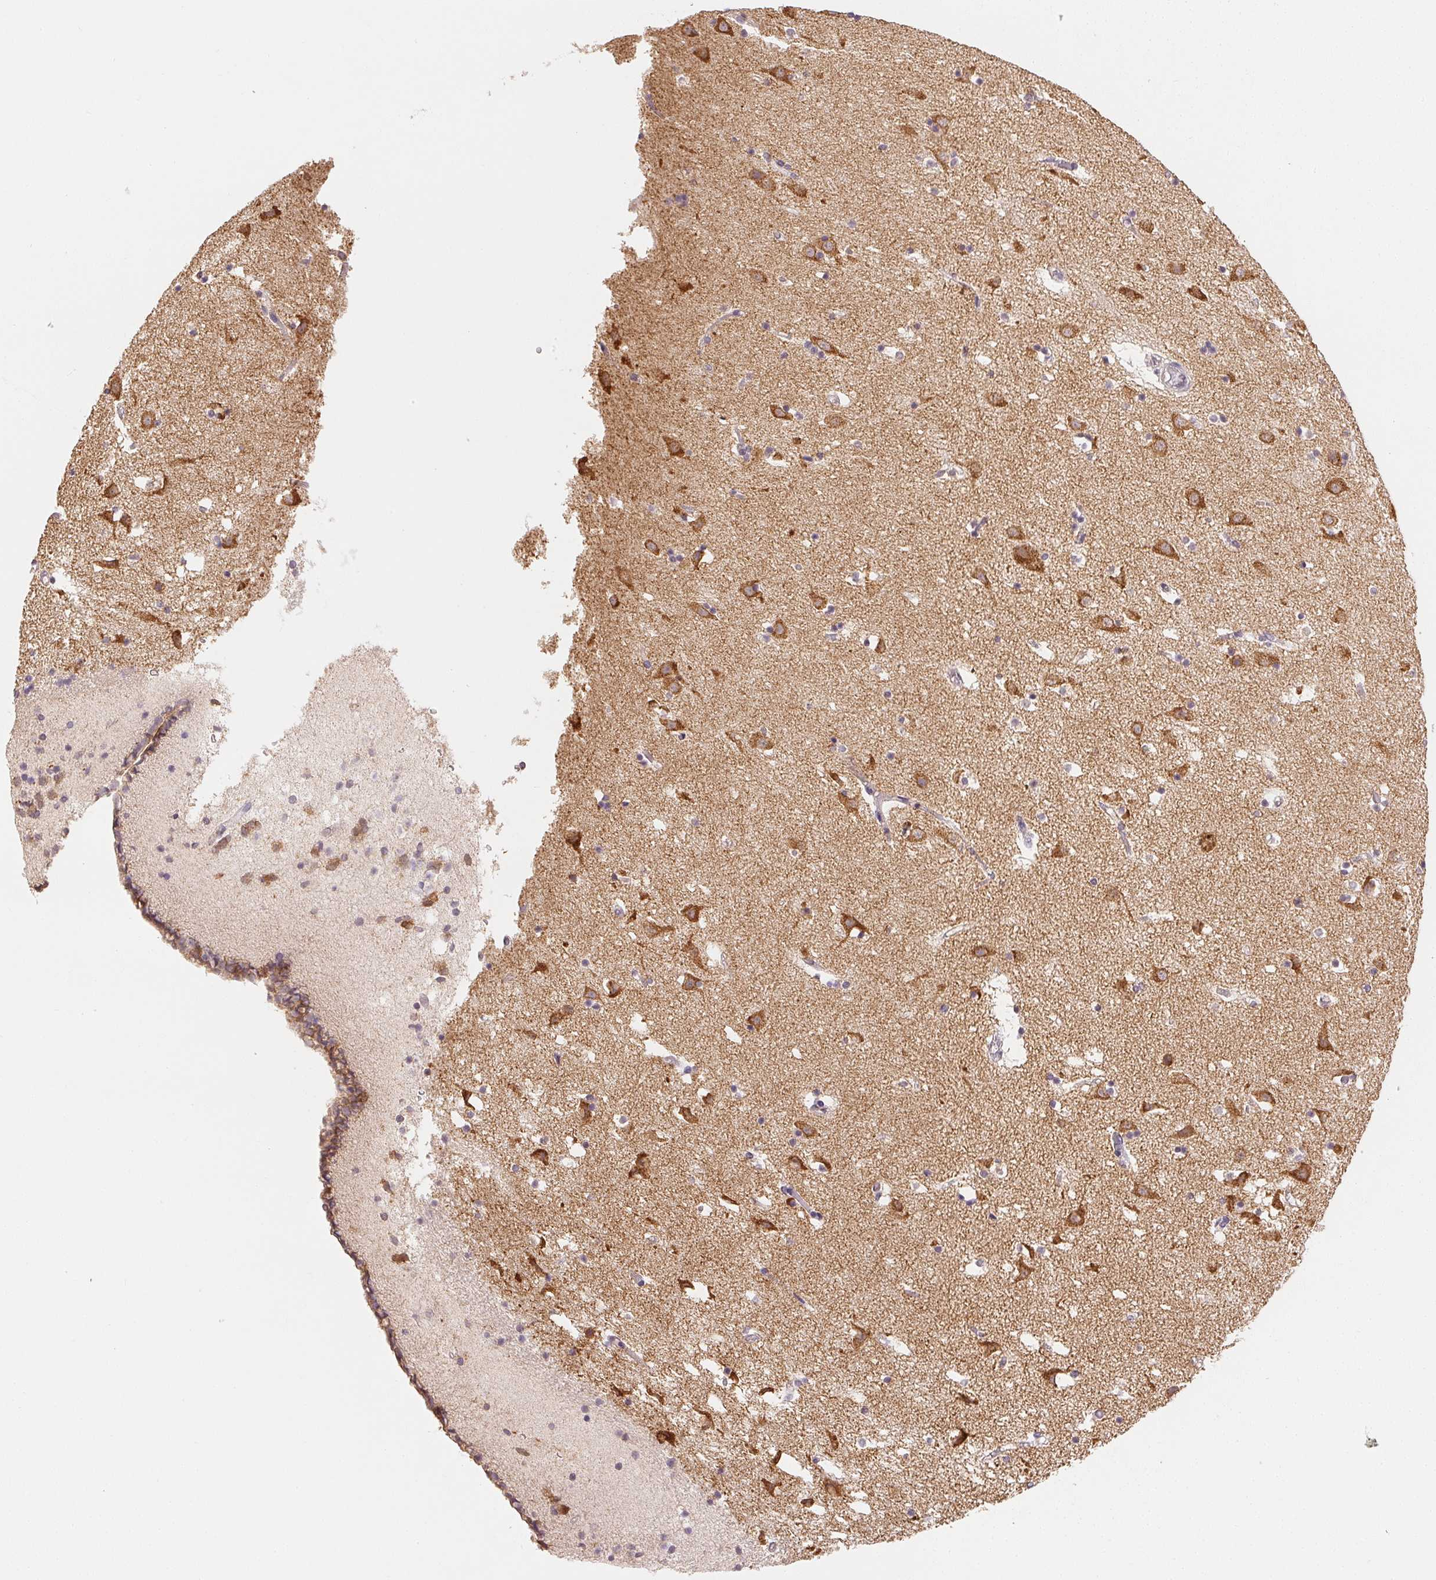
{"staining": {"intensity": "moderate", "quantity": "25%-75%", "location": "cytoplasmic/membranous"}, "tissue": "caudate", "cell_type": "Glial cells", "image_type": "normal", "snomed": [{"axis": "morphology", "description": "Normal tissue, NOS"}, {"axis": "topography", "description": "Lateral ventricle wall"}], "caption": "Protein expression analysis of normal human caudate reveals moderate cytoplasmic/membranous expression in approximately 25%-75% of glial cells. The staining was performed using DAB (3,3'-diaminobenzidine) to visualize the protein expression in brown, while the nuclei were stained in blue with hematoxylin (Magnification: 20x).", "gene": "SEZ6L2", "patient": {"sex": "female", "age": 42}}